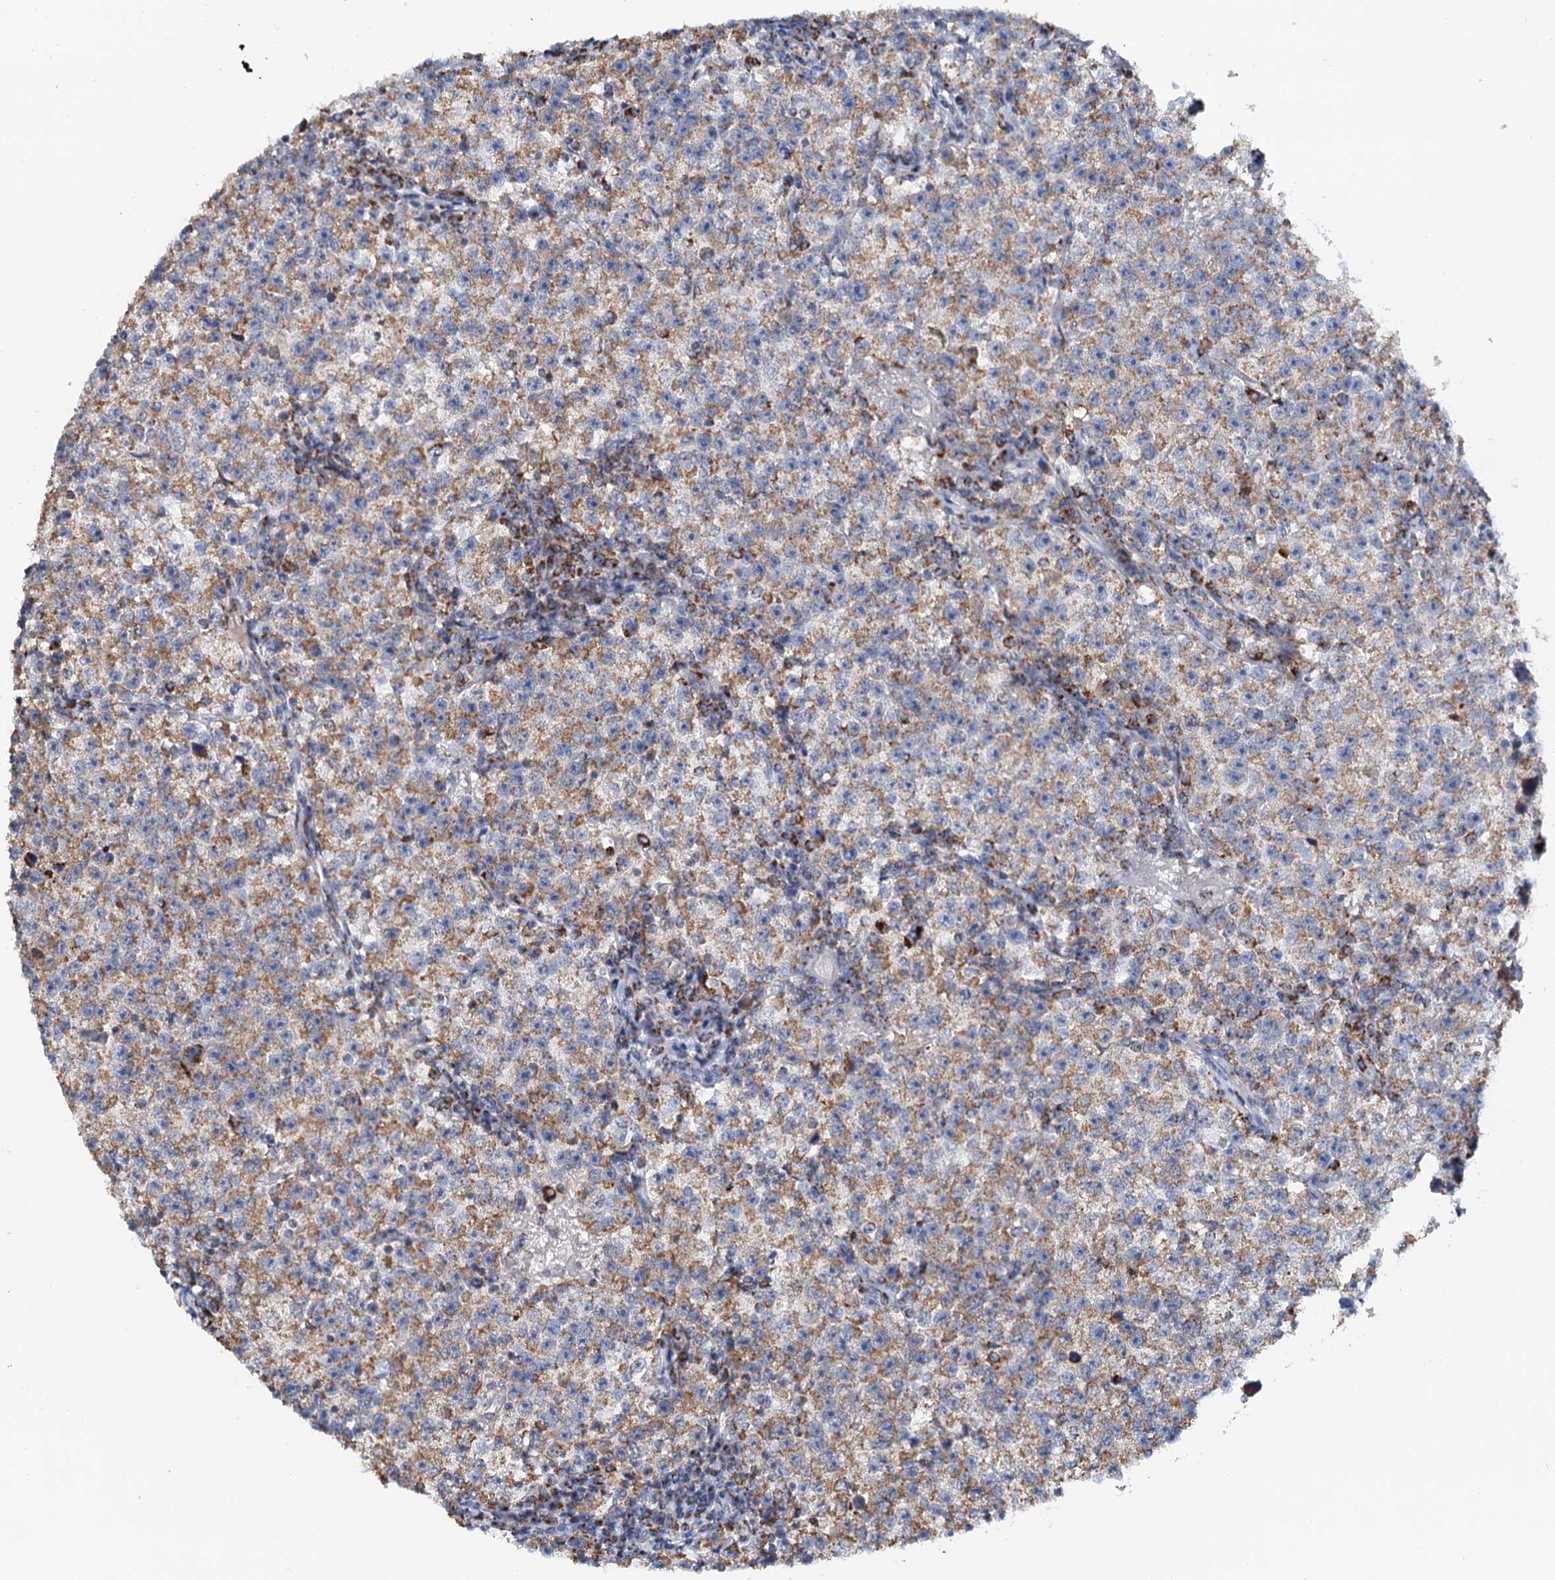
{"staining": {"intensity": "moderate", "quantity": ">75%", "location": "cytoplasmic/membranous"}, "tissue": "testis cancer", "cell_type": "Tumor cells", "image_type": "cancer", "snomed": [{"axis": "morphology", "description": "Seminoma, NOS"}, {"axis": "topography", "description": "Testis"}], "caption": "Brown immunohistochemical staining in testis cancer demonstrates moderate cytoplasmic/membranous staining in approximately >75% of tumor cells.", "gene": "C2CD3", "patient": {"sex": "male", "age": 22}}